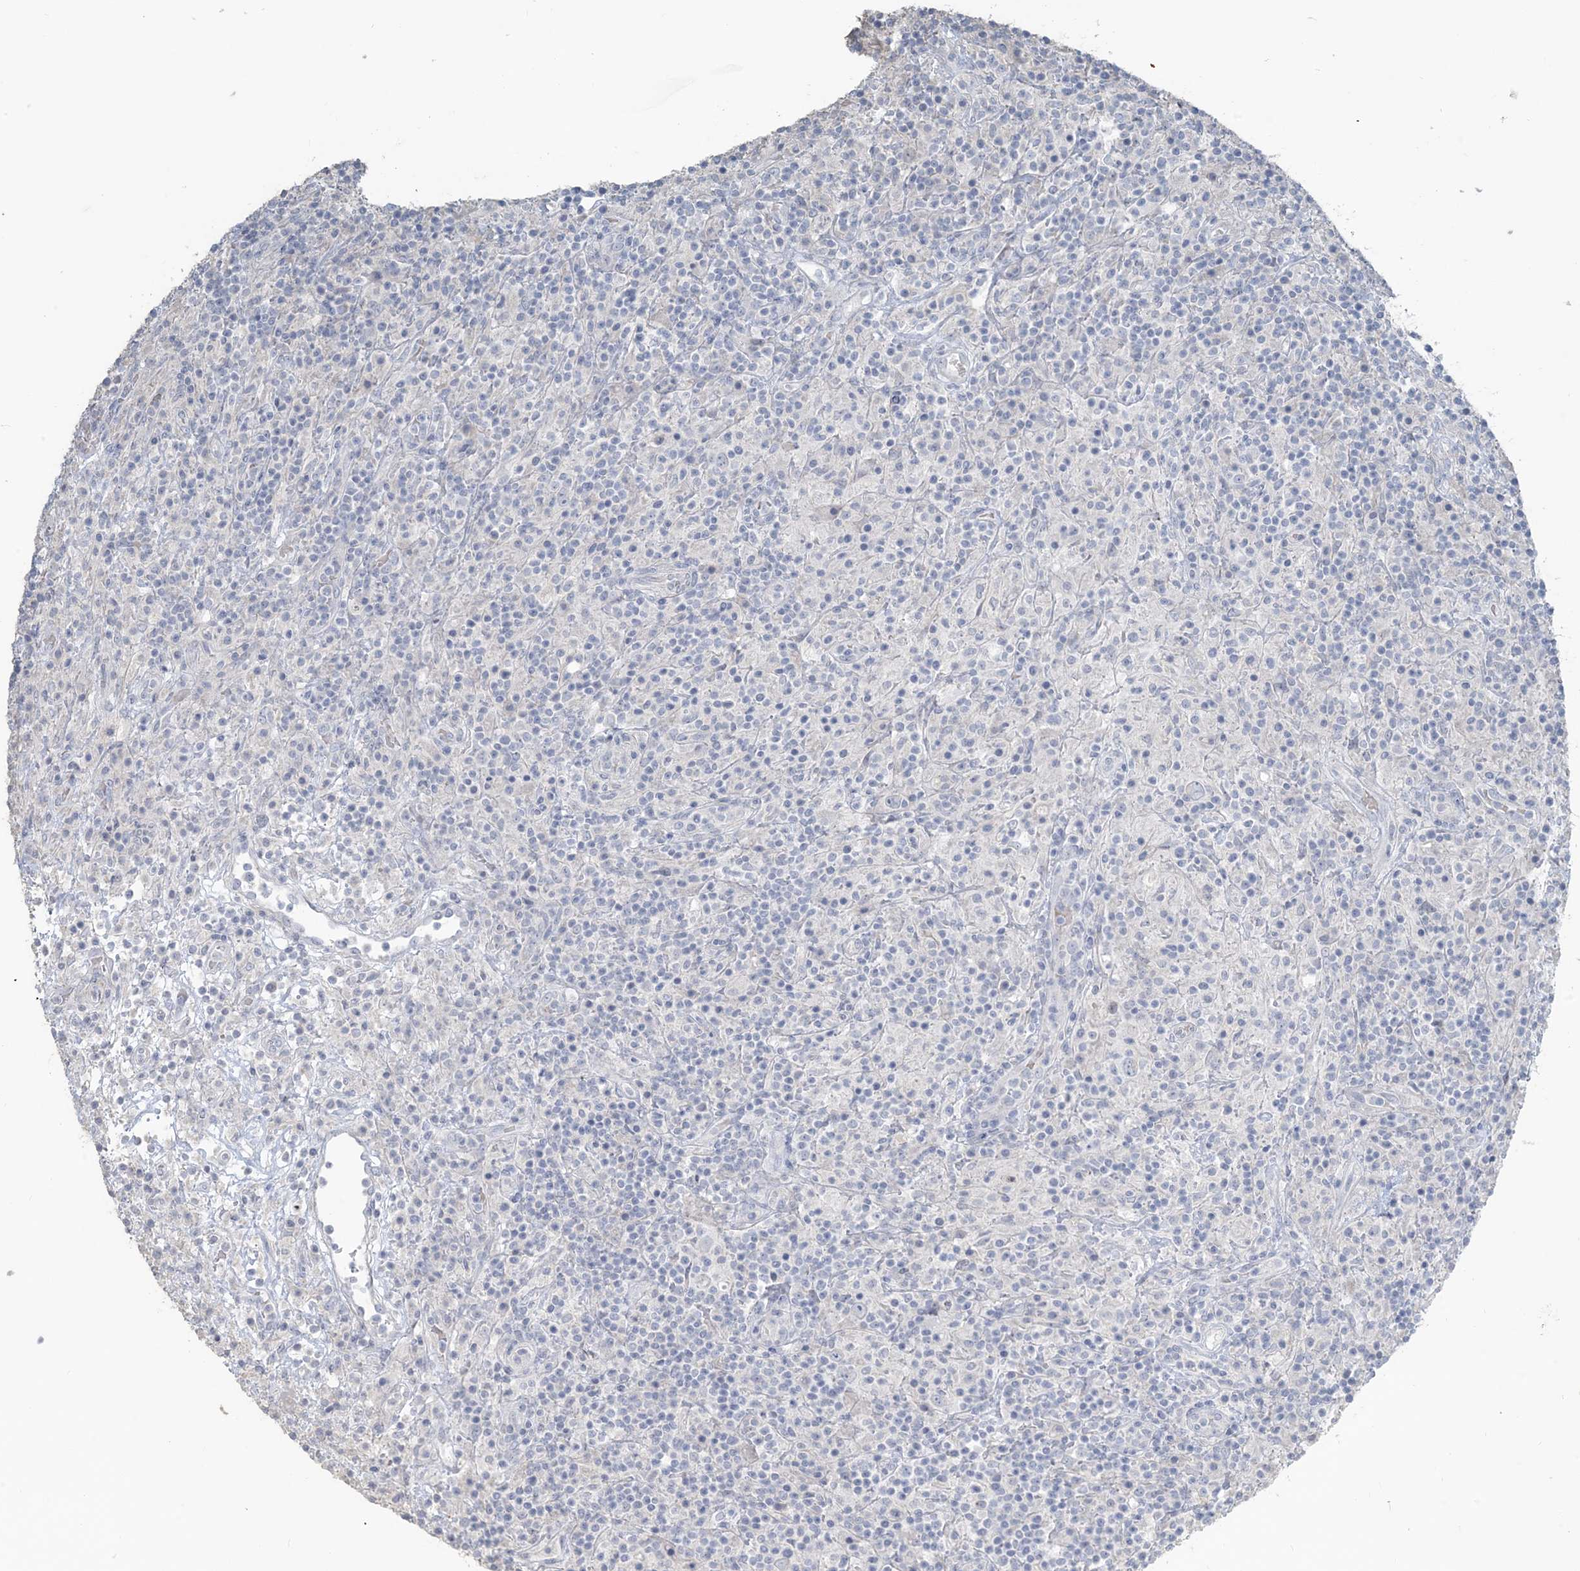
{"staining": {"intensity": "negative", "quantity": "none", "location": "none"}, "tissue": "lymphoma", "cell_type": "Tumor cells", "image_type": "cancer", "snomed": [{"axis": "morphology", "description": "Hodgkin's disease, NOS"}, {"axis": "topography", "description": "Lymph node"}], "caption": "IHC photomicrograph of Hodgkin's disease stained for a protein (brown), which exhibits no positivity in tumor cells.", "gene": "NPHS2", "patient": {"sex": "male", "age": 70}}